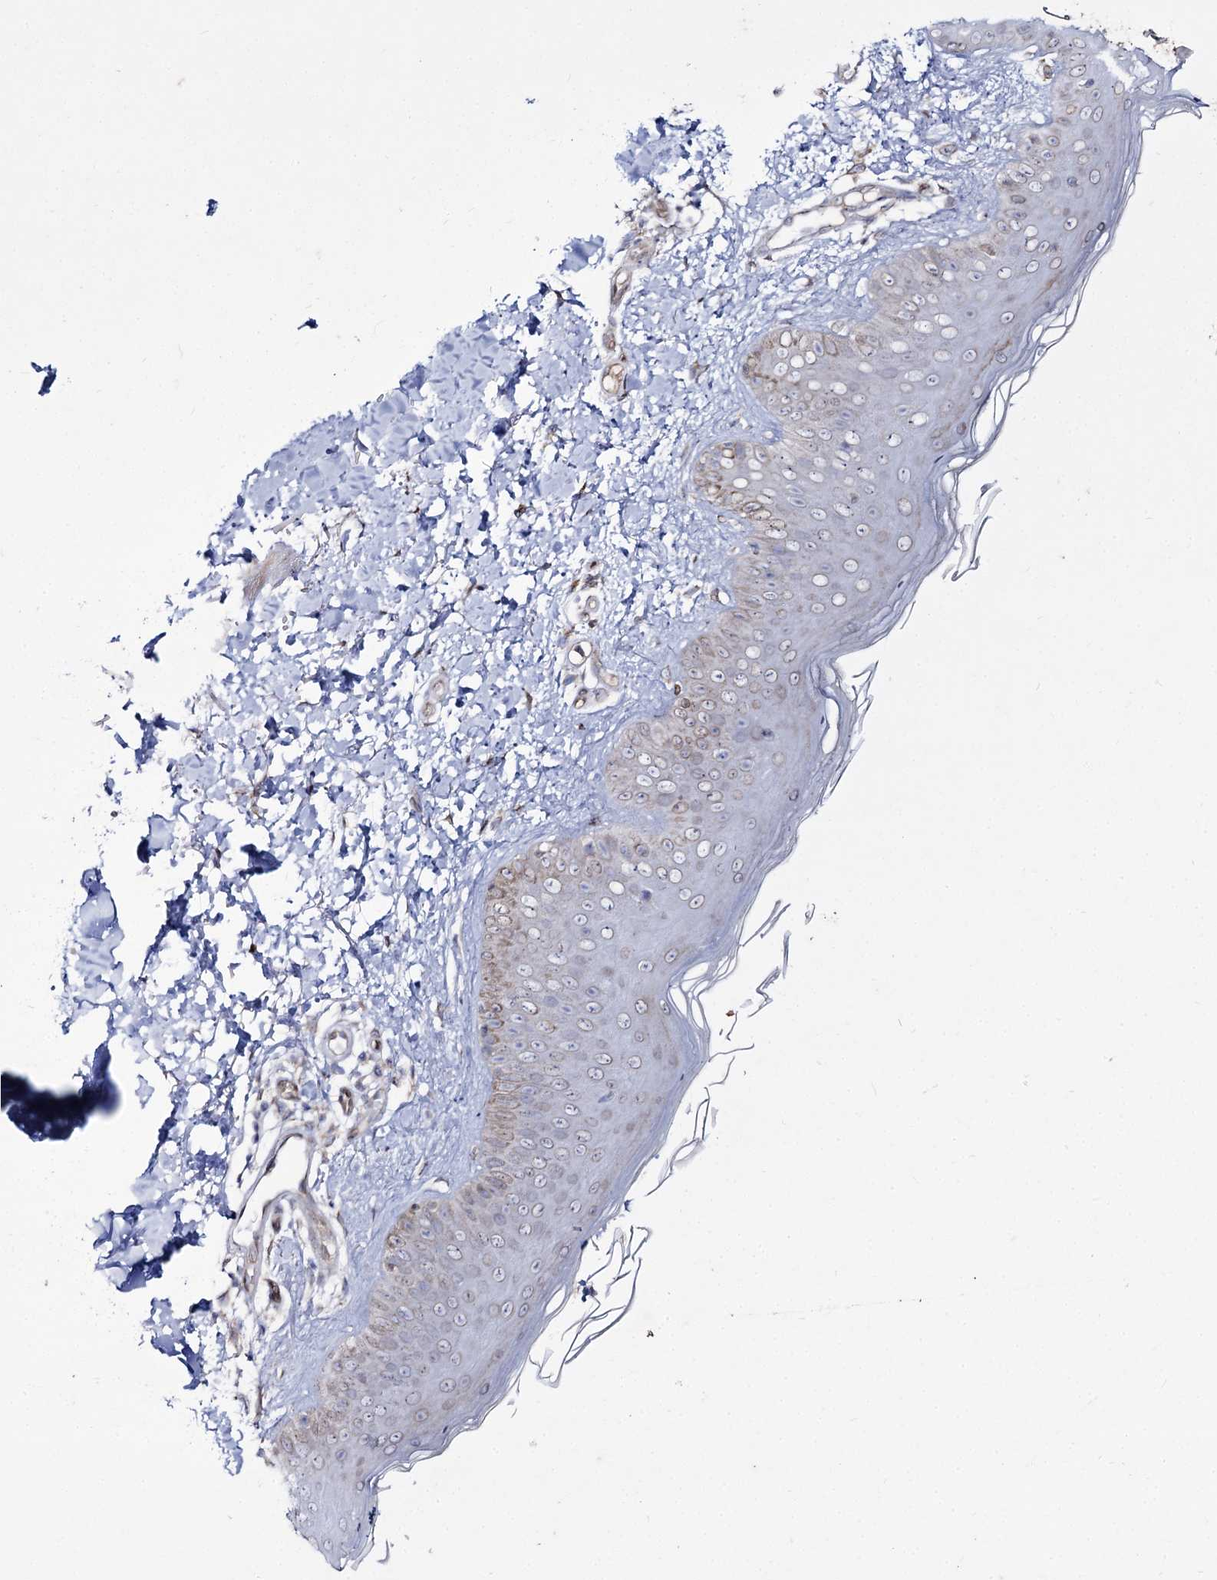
{"staining": {"intensity": "weak", "quantity": ">75%", "location": "cytoplasmic/membranous"}, "tissue": "skin", "cell_type": "Fibroblasts", "image_type": "normal", "snomed": [{"axis": "morphology", "description": "Normal tissue, NOS"}, {"axis": "topography", "description": "Skin"}], "caption": "Immunohistochemical staining of benign human skin reveals weak cytoplasmic/membranous protein staining in approximately >75% of fibroblasts. Using DAB (3,3'-diaminobenzidine) (brown) and hematoxylin (blue) stains, captured at high magnification using brightfield microscopy.", "gene": "C11orf80", "patient": {"sex": "male", "age": 52}}